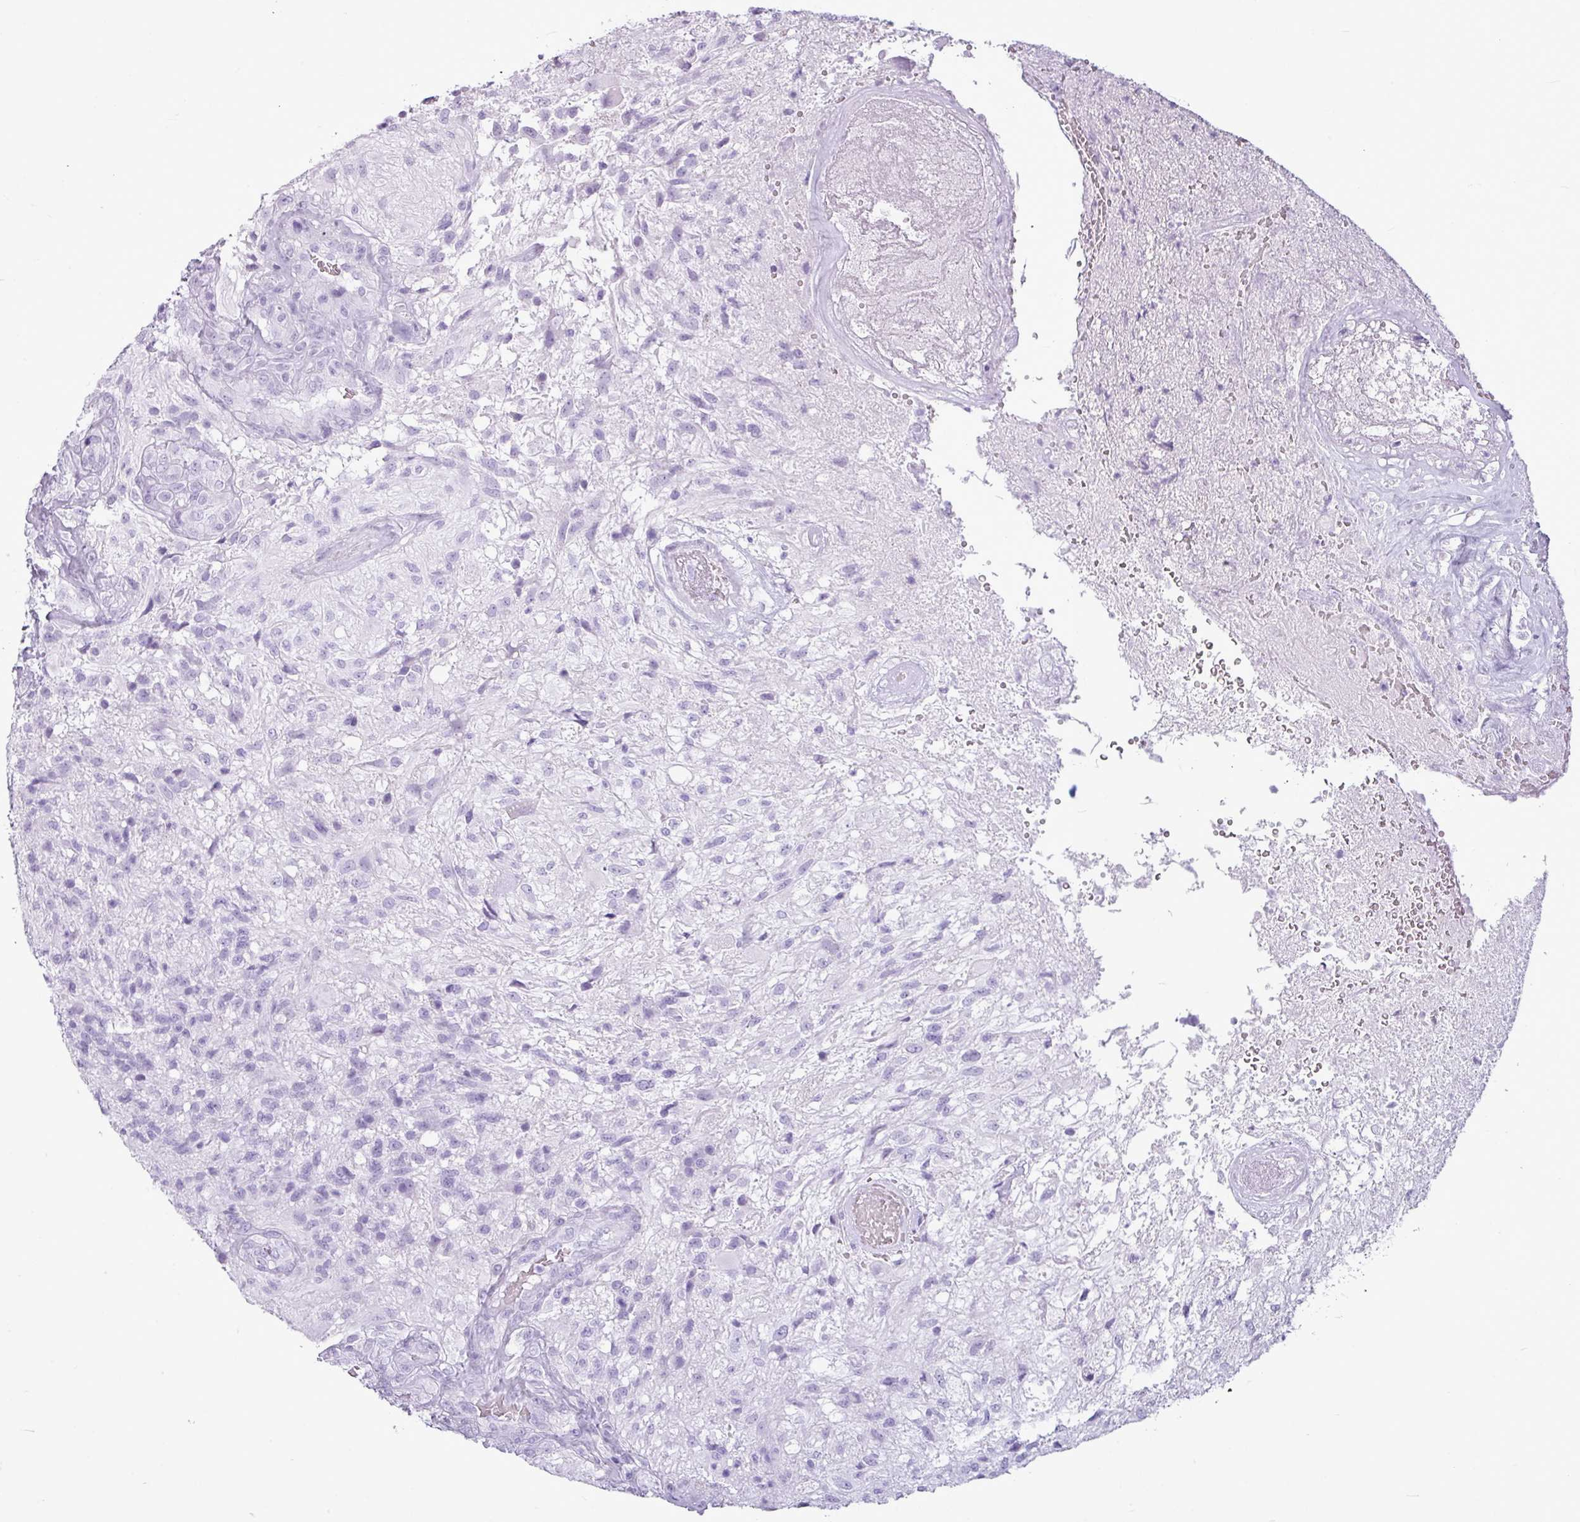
{"staining": {"intensity": "negative", "quantity": "none", "location": "none"}, "tissue": "glioma", "cell_type": "Tumor cells", "image_type": "cancer", "snomed": [{"axis": "morphology", "description": "Glioma, malignant, High grade"}, {"axis": "topography", "description": "Brain"}], "caption": "A histopathology image of human glioma is negative for staining in tumor cells.", "gene": "AMY1B", "patient": {"sex": "male", "age": 56}}